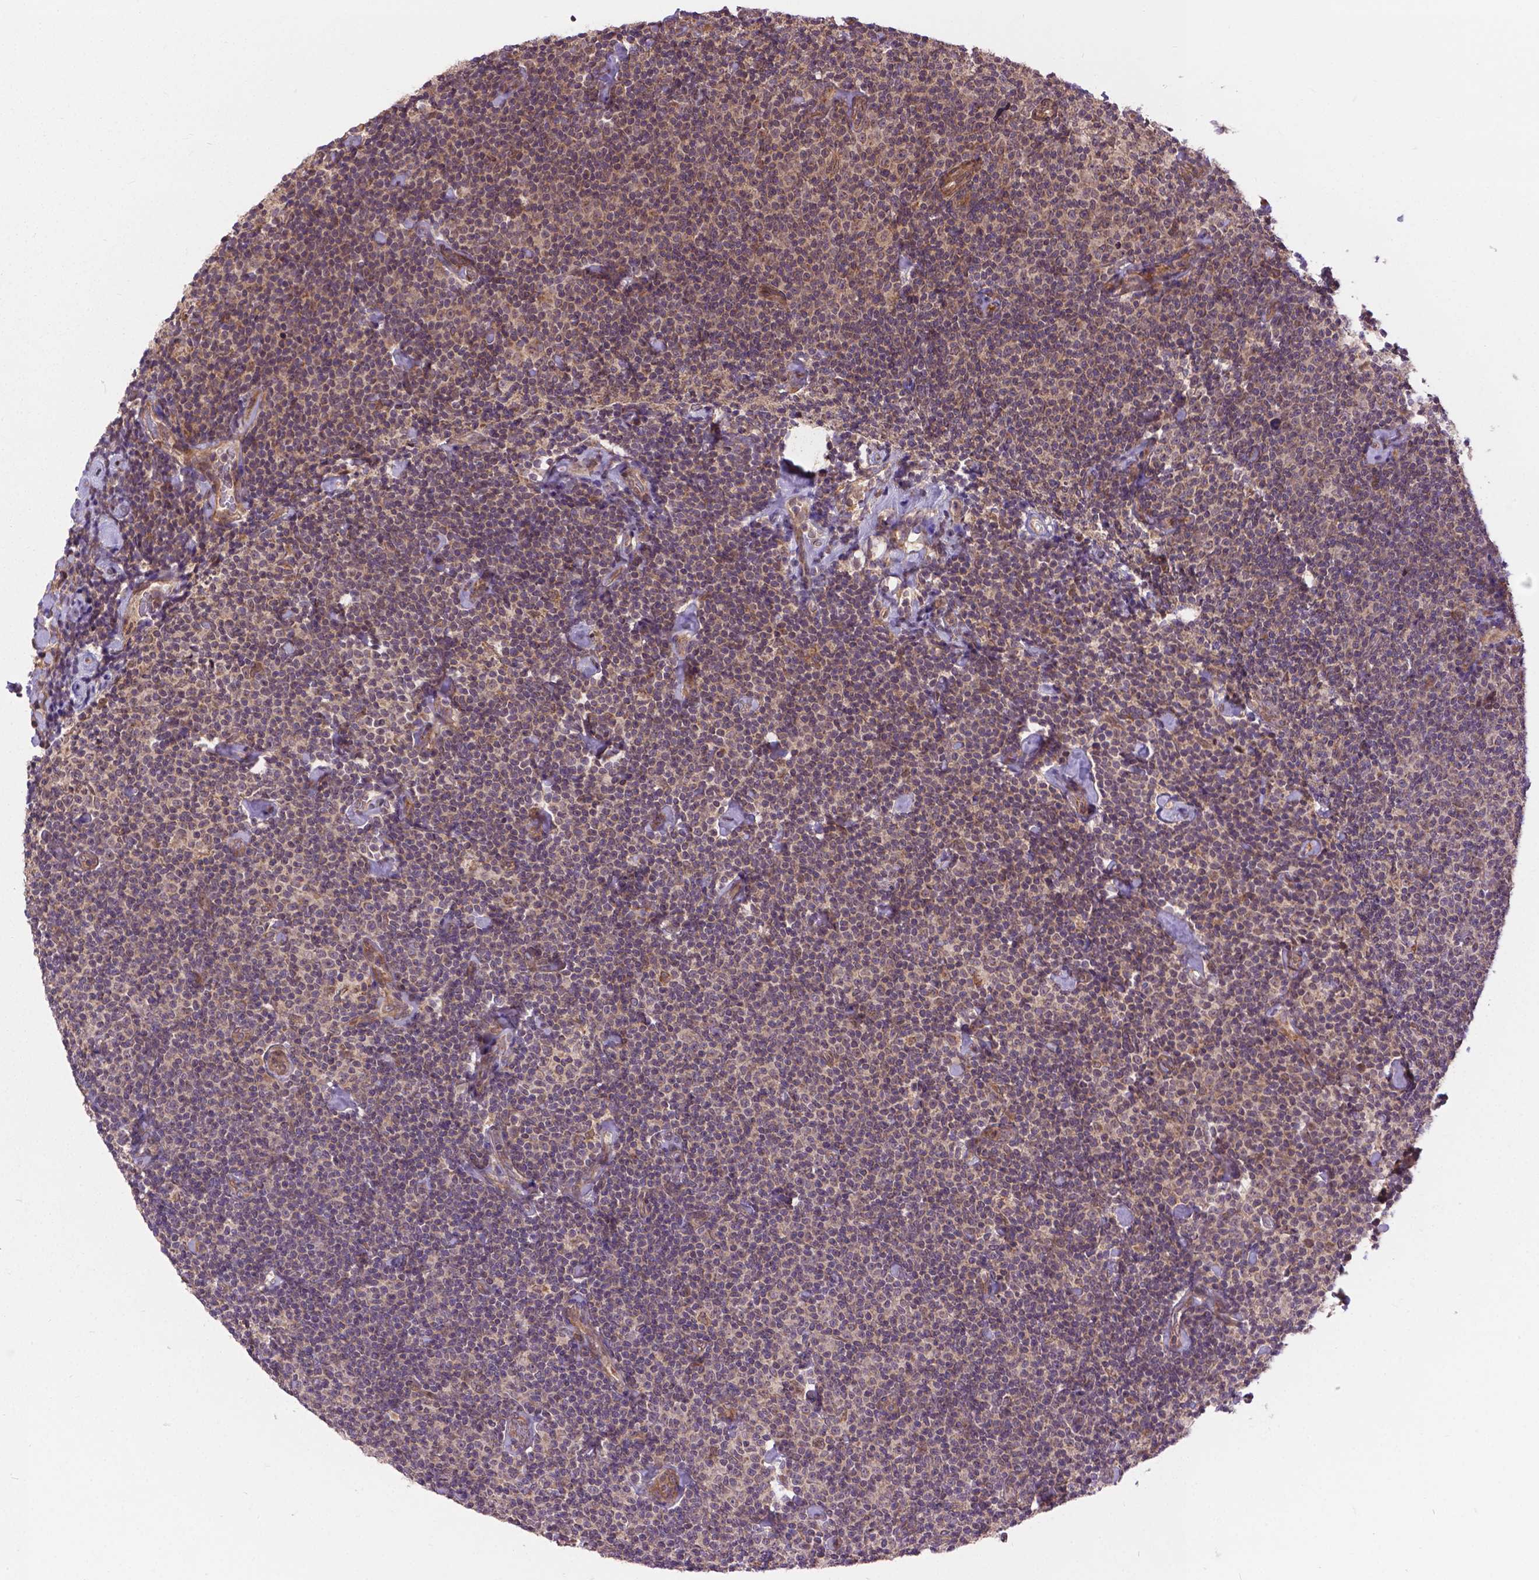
{"staining": {"intensity": "weak", "quantity": ">75%", "location": "cytoplasmic/membranous"}, "tissue": "lymphoma", "cell_type": "Tumor cells", "image_type": "cancer", "snomed": [{"axis": "morphology", "description": "Malignant lymphoma, non-Hodgkin's type, Low grade"}, {"axis": "topography", "description": "Lymph node"}], "caption": "Malignant lymphoma, non-Hodgkin's type (low-grade) was stained to show a protein in brown. There is low levels of weak cytoplasmic/membranous expression in approximately >75% of tumor cells.", "gene": "ZNF616", "patient": {"sex": "male", "age": 81}}